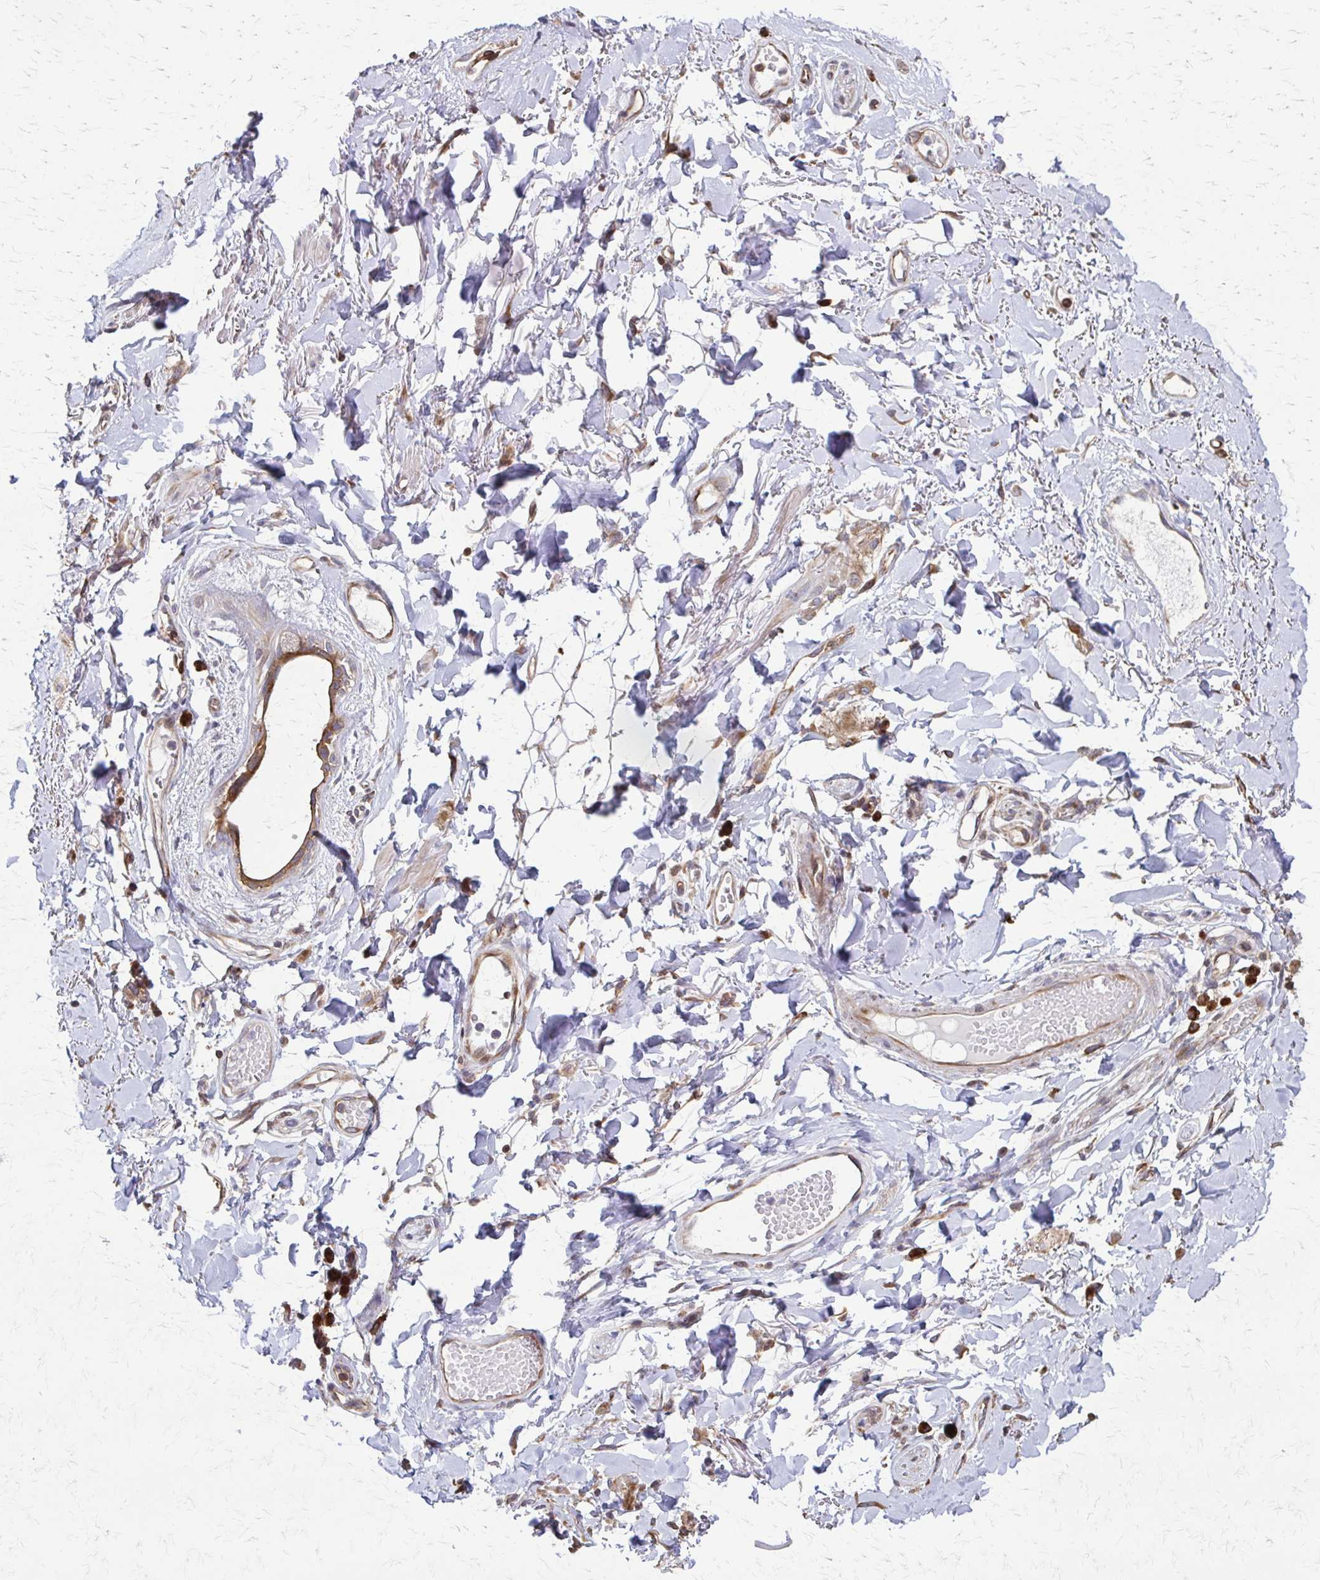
{"staining": {"intensity": "moderate", "quantity": "<25%", "location": "cytoplasmic/membranous"}, "tissue": "adipose tissue", "cell_type": "Adipocytes", "image_type": "normal", "snomed": [{"axis": "morphology", "description": "Normal tissue, NOS"}, {"axis": "topography", "description": "Anal"}, {"axis": "topography", "description": "Peripheral nerve tissue"}], "caption": "Benign adipose tissue reveals moderate cytoplasmic/membranous expression in approximately <25% of adipocytes The staining was performed using DAB to visualize the protein expression in brown, while the nuclei were stained in blue with hematoxylin (Magnification: 20x)..", "gene": "EEF2", "patient": {"sex": "male", "age": 78}}